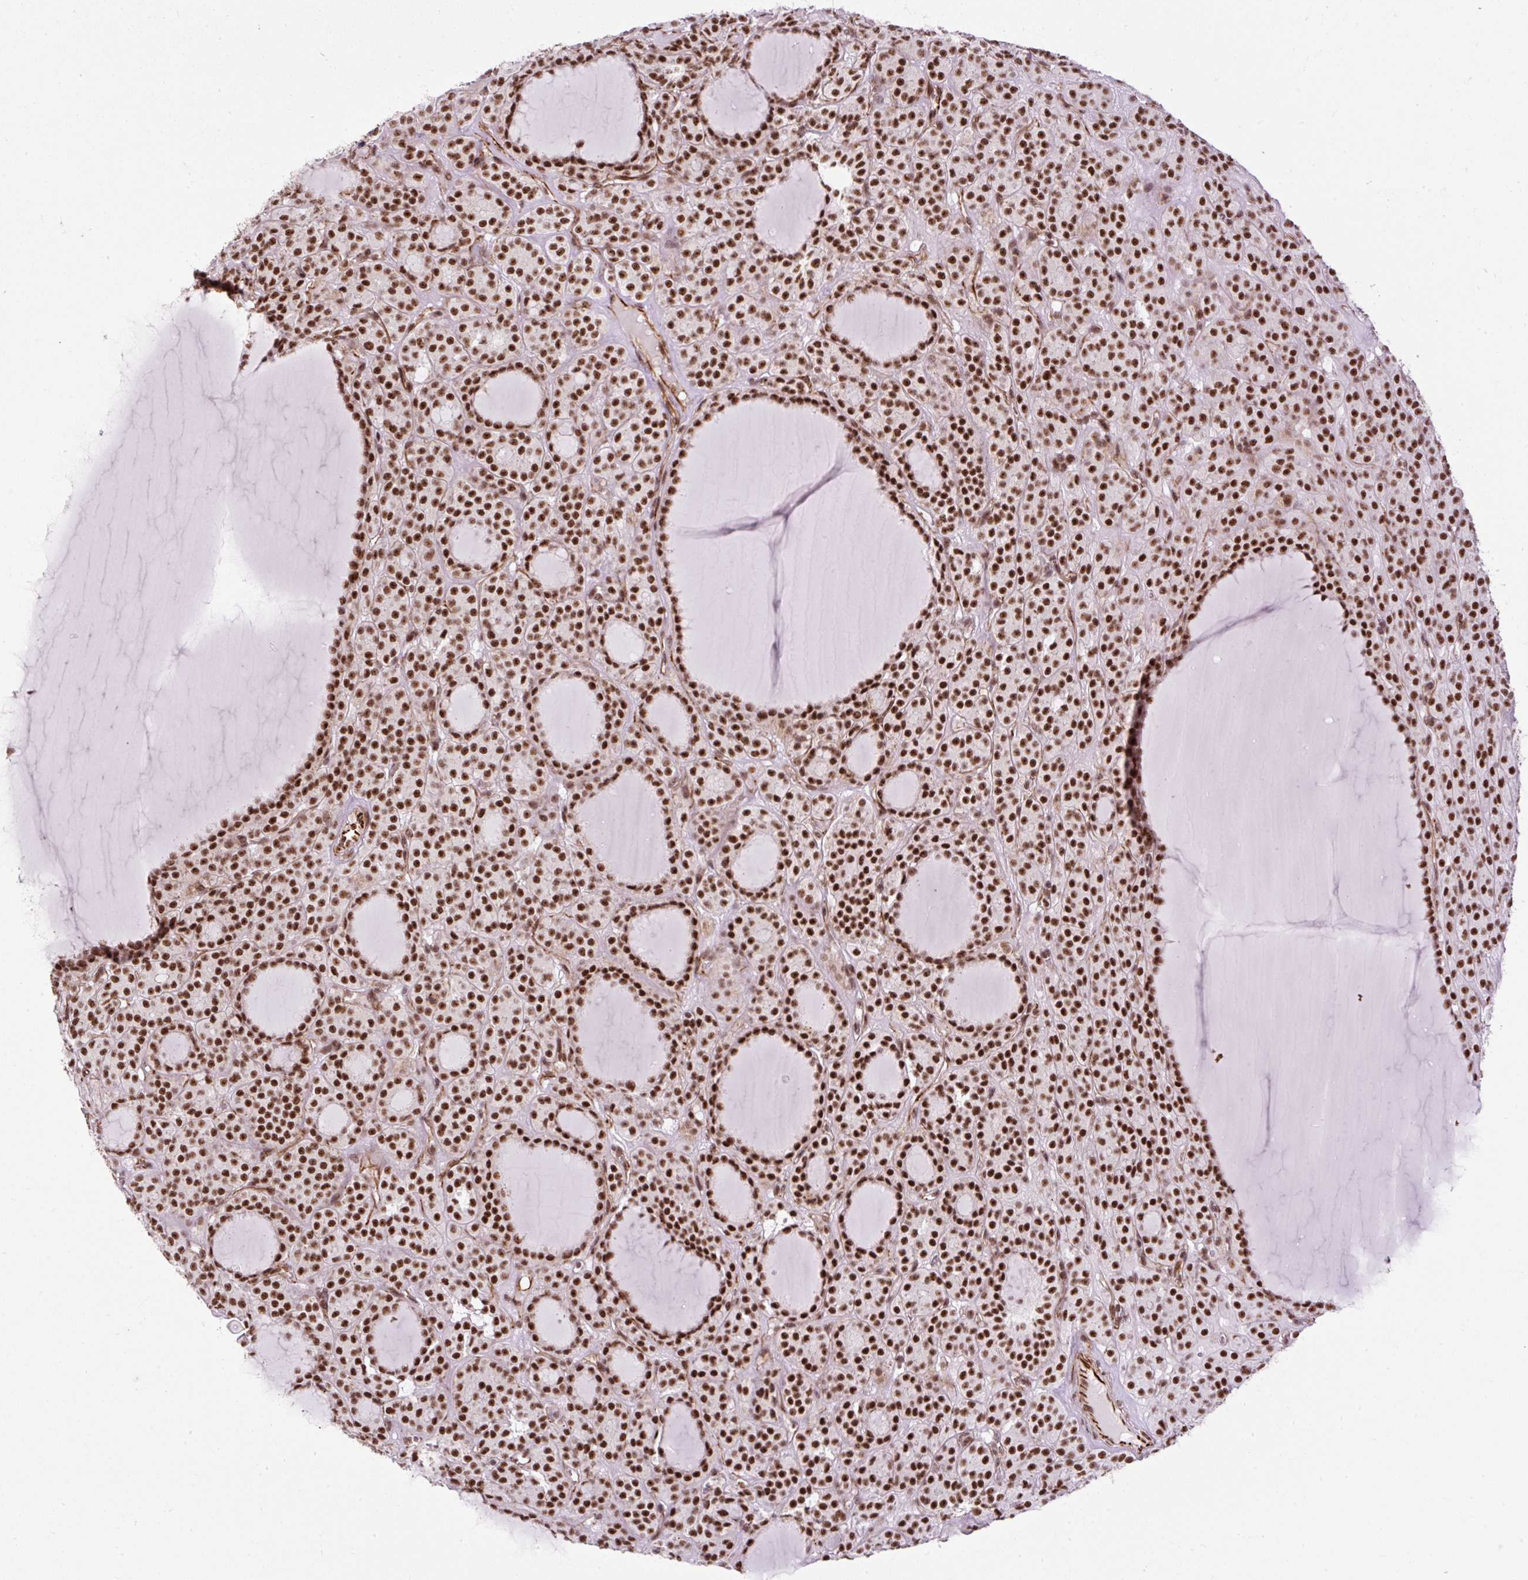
{"staining": {"intensity": "strong", "quantity": ">75%", "location": "nuclear"}, "tissue": "thyroid cancer", "cell_type": "Tumor cells", "image_type": "cancer", "snomed": [{"axis": "morphology", "description": "Follicular adenoma carcinoma, NOS"}, {"axis": "topography", "description": "Thyroid gland"}], "caption": "Thyroid follicular adenoma carcinoma stained with immunohistochemistry (IHC) exhibits strong nuclear staining in approximately >75% of tumor cells. Using DAB (brown) and hematoxylin (blue) stains, captured at high magnification using brightfield microscopy.", "gene": "LUC7L2", "patient": {"sex": "female", "age": 63}}